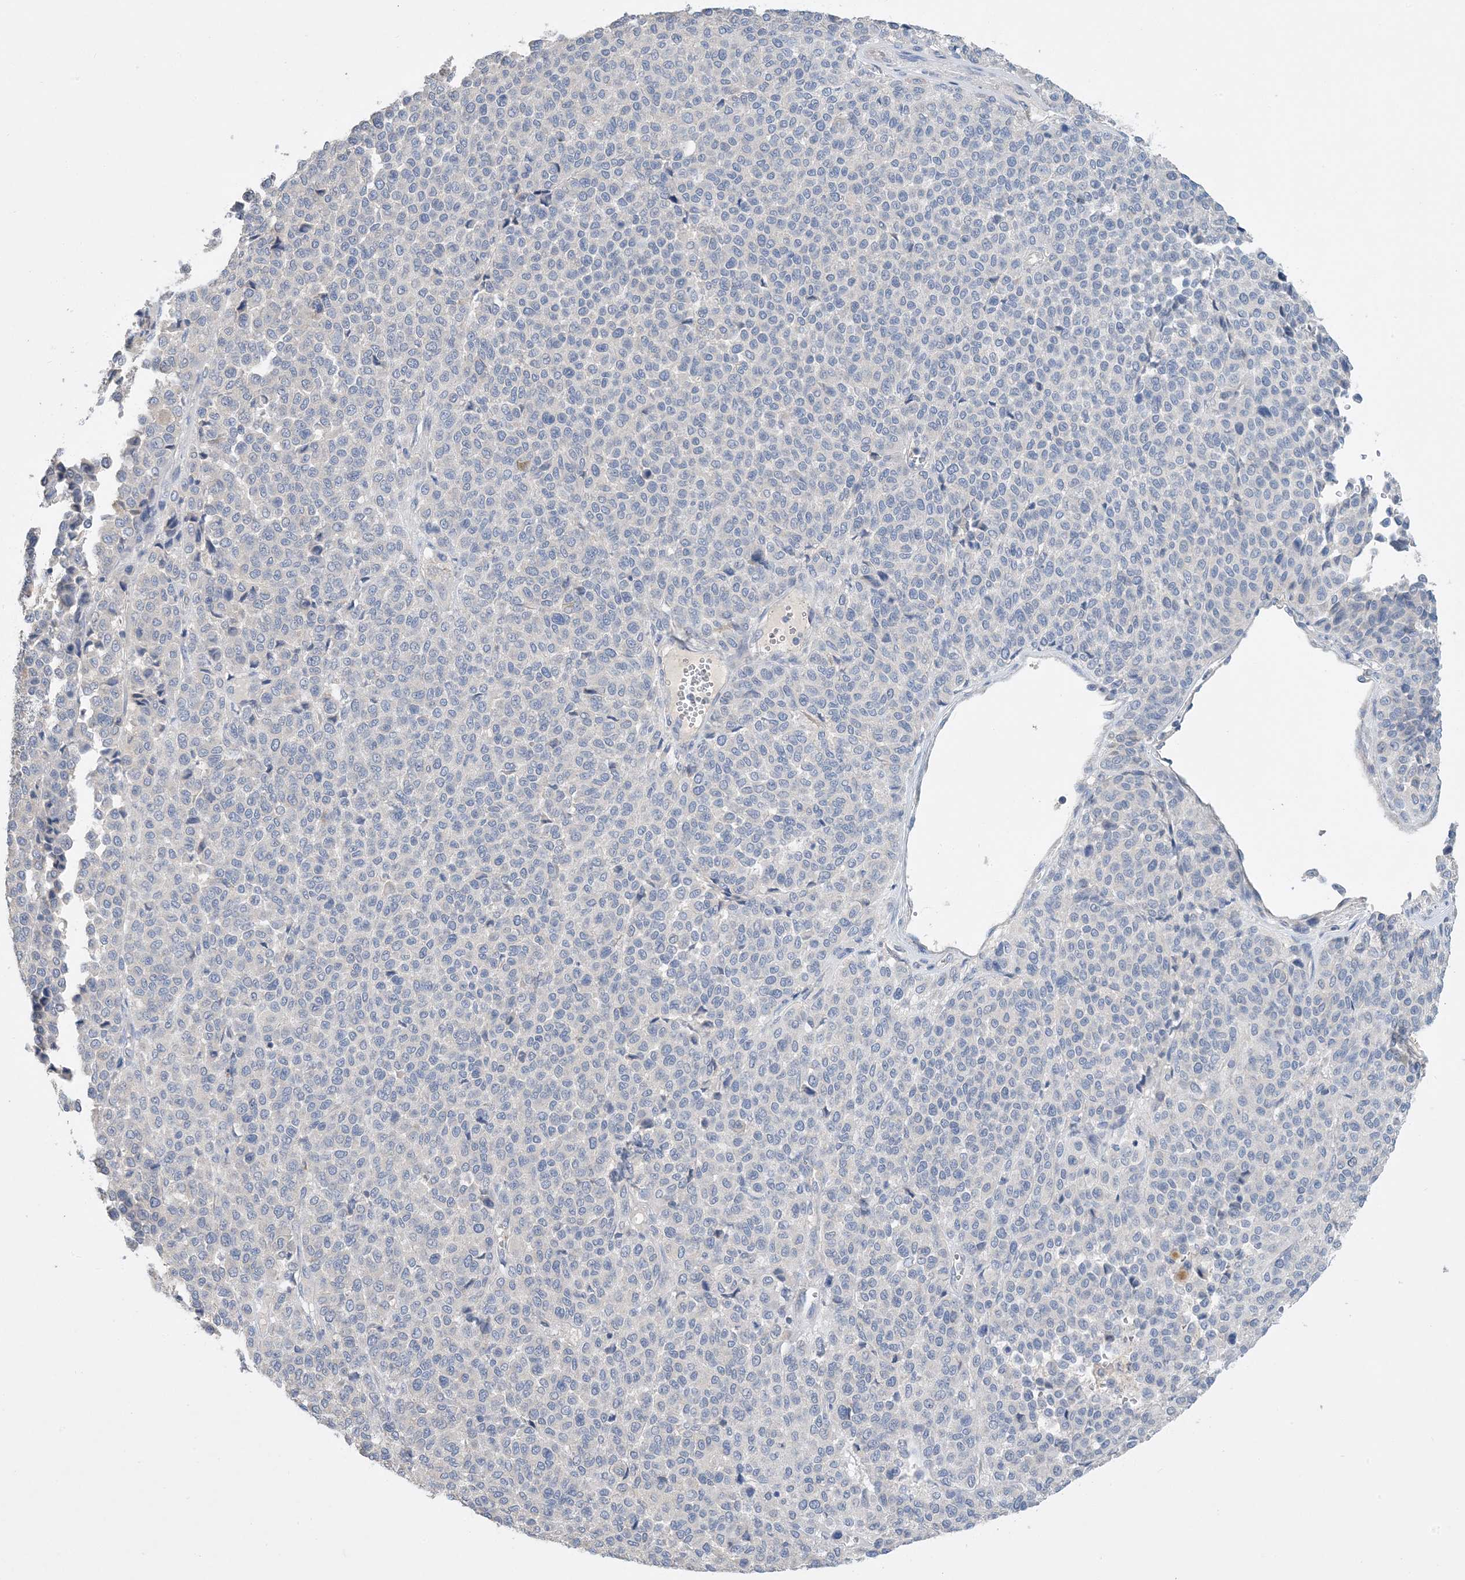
{"staining": {"intensity": "negative", "quantity": "none", "location": "none"}, "tissue": "melanoma", "cell_type": "Tumor cells", "image_type": "cancer", "snomed": [{"axis": "morphology", "description": "Malignant melanoma, Metastatic site"}, {"axis": "topography", "description": "Pancreas"}], "caption": "The photomicrograph displays no staining of tumor cells in malignant melanoma (metastatic site). (Brightfield microscopy of DAB immunohistochemistry at high magnification).", "gene": "KPRP", "patient": {"sex": "female", "age": 30}}